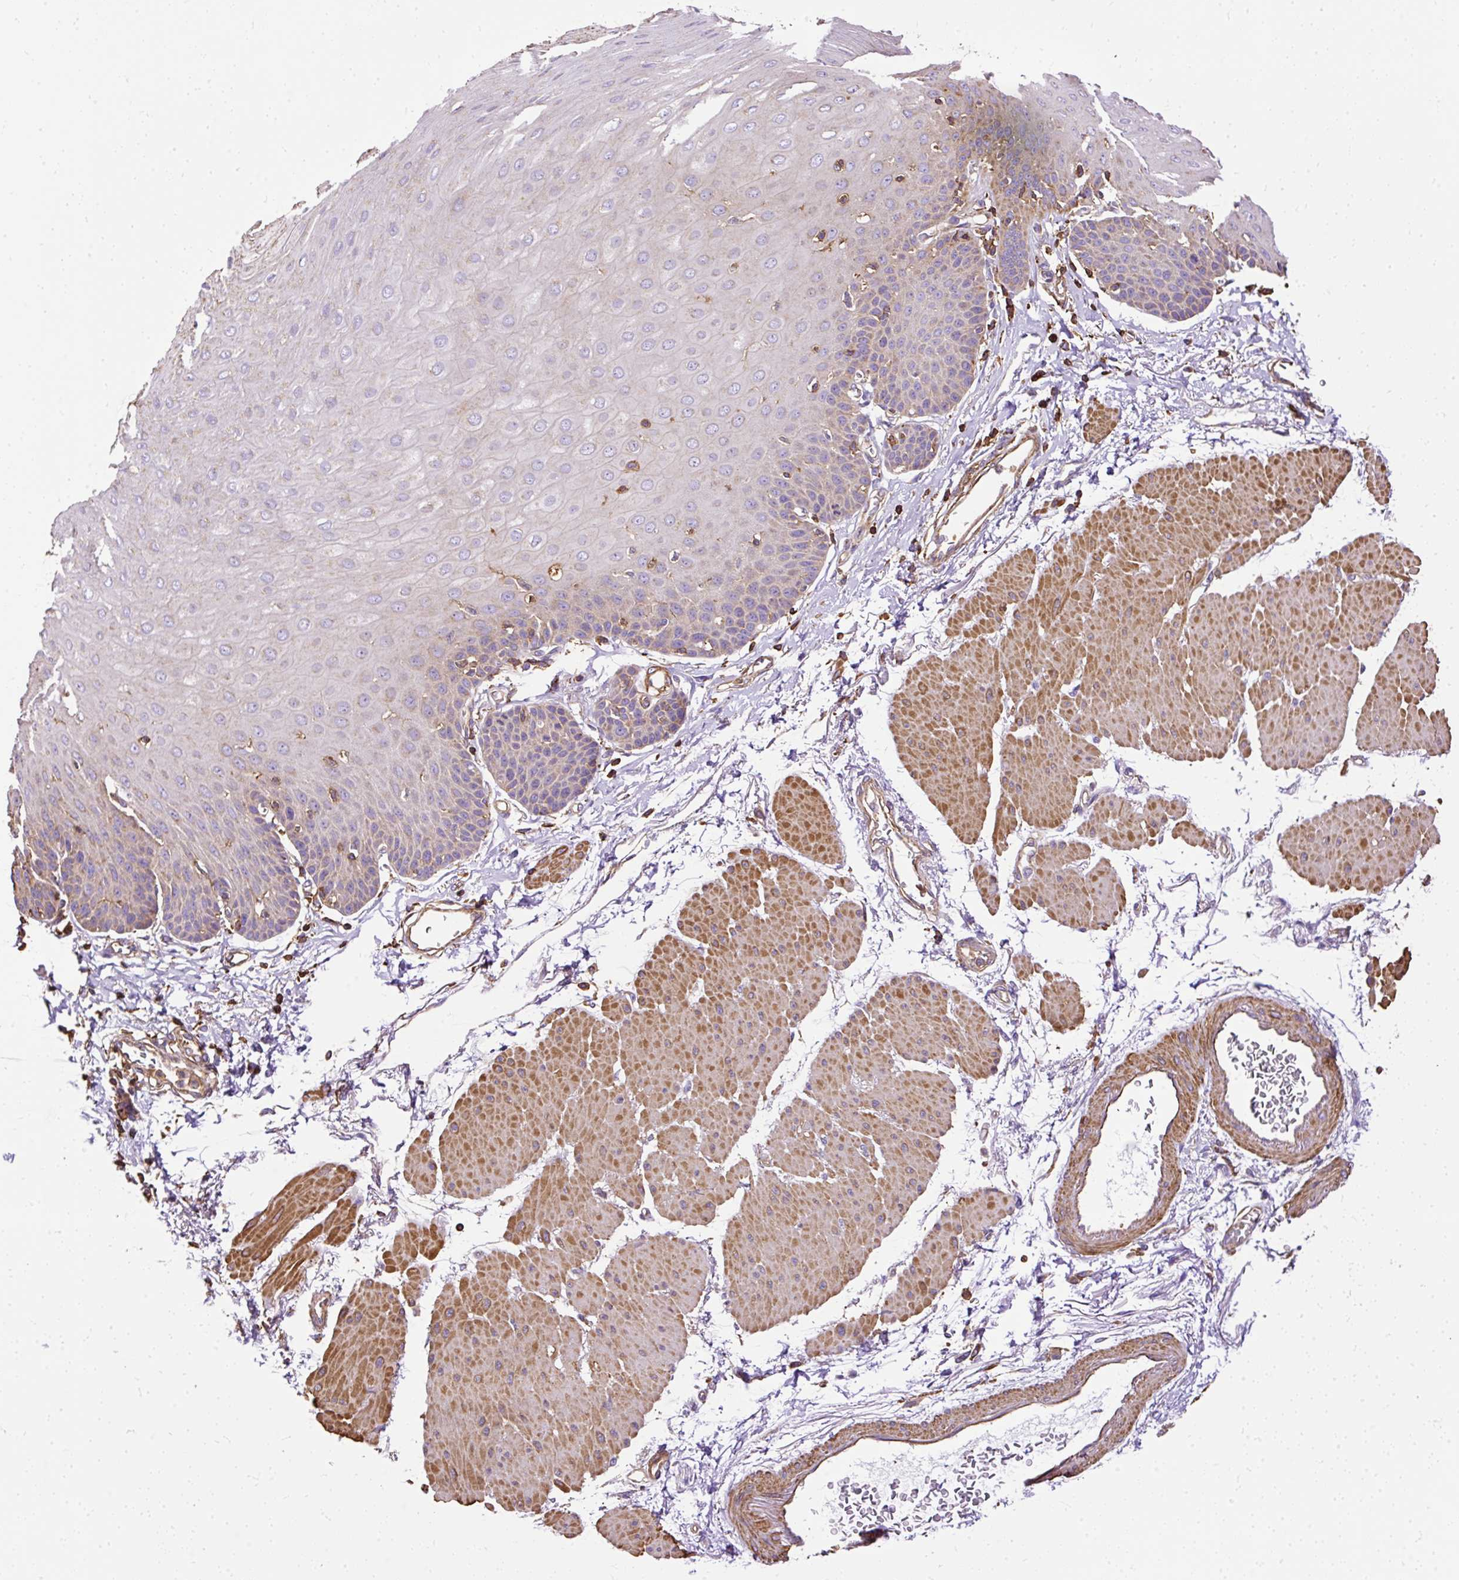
{"staining": {"intensity": "weak", "quantity": "<25%", "location": "cytoplasmic/membranous"}, "tissue": "esophagus", "cell_type": "Squamous epithelial cells", "image_type": "normal", "snomed": [{"axis": "morphology", "description": "Normal tissue, NOS"}, {"axis": "topography", "description": "Esophagus"}], "caption": "This is a micrograph of IHC staining of normal esophagus, which shows no expression in squamous epithelial cells.", "gene": "KLHL11", "patient": {"sex": "female", "age": 81}}